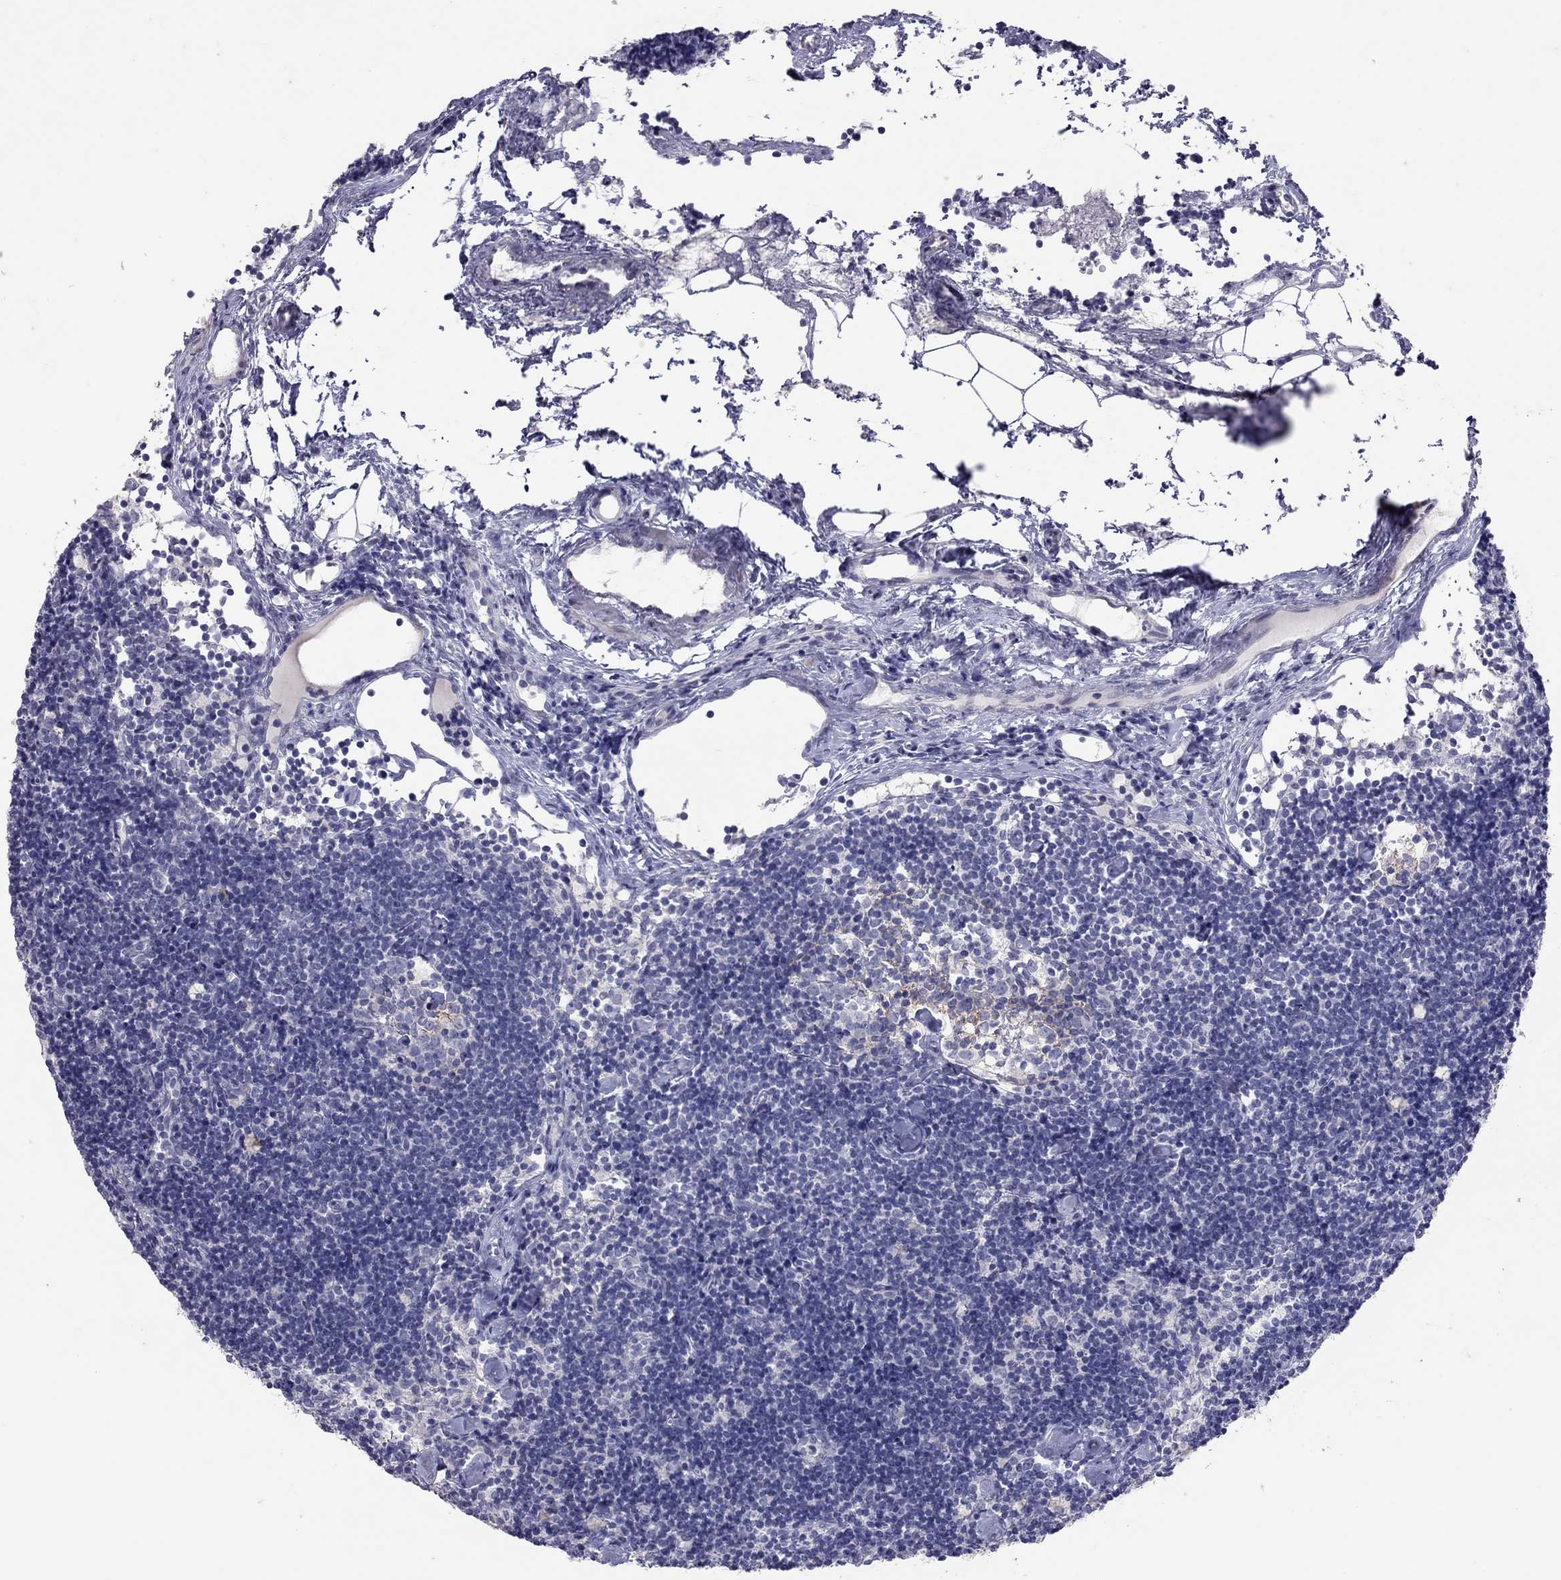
{"staining": {"intensity": "negative", "quantity": "none", "location": "none"}, "tissue": "lymph node", "cell_type": "Germinal center cells", "image_type": "normal", "snomed": [{"axis": "morphology", "description": "Normal tissue, NOS"}, {"axis": "topography", "description": "Lymph node"}], "caption": "Immunohistochemical staining of unremarkable human lymph node shows no significant expression in germinal center cells.", "gene": "MUC16", "patient": {"sex": "female", "age": 42}}